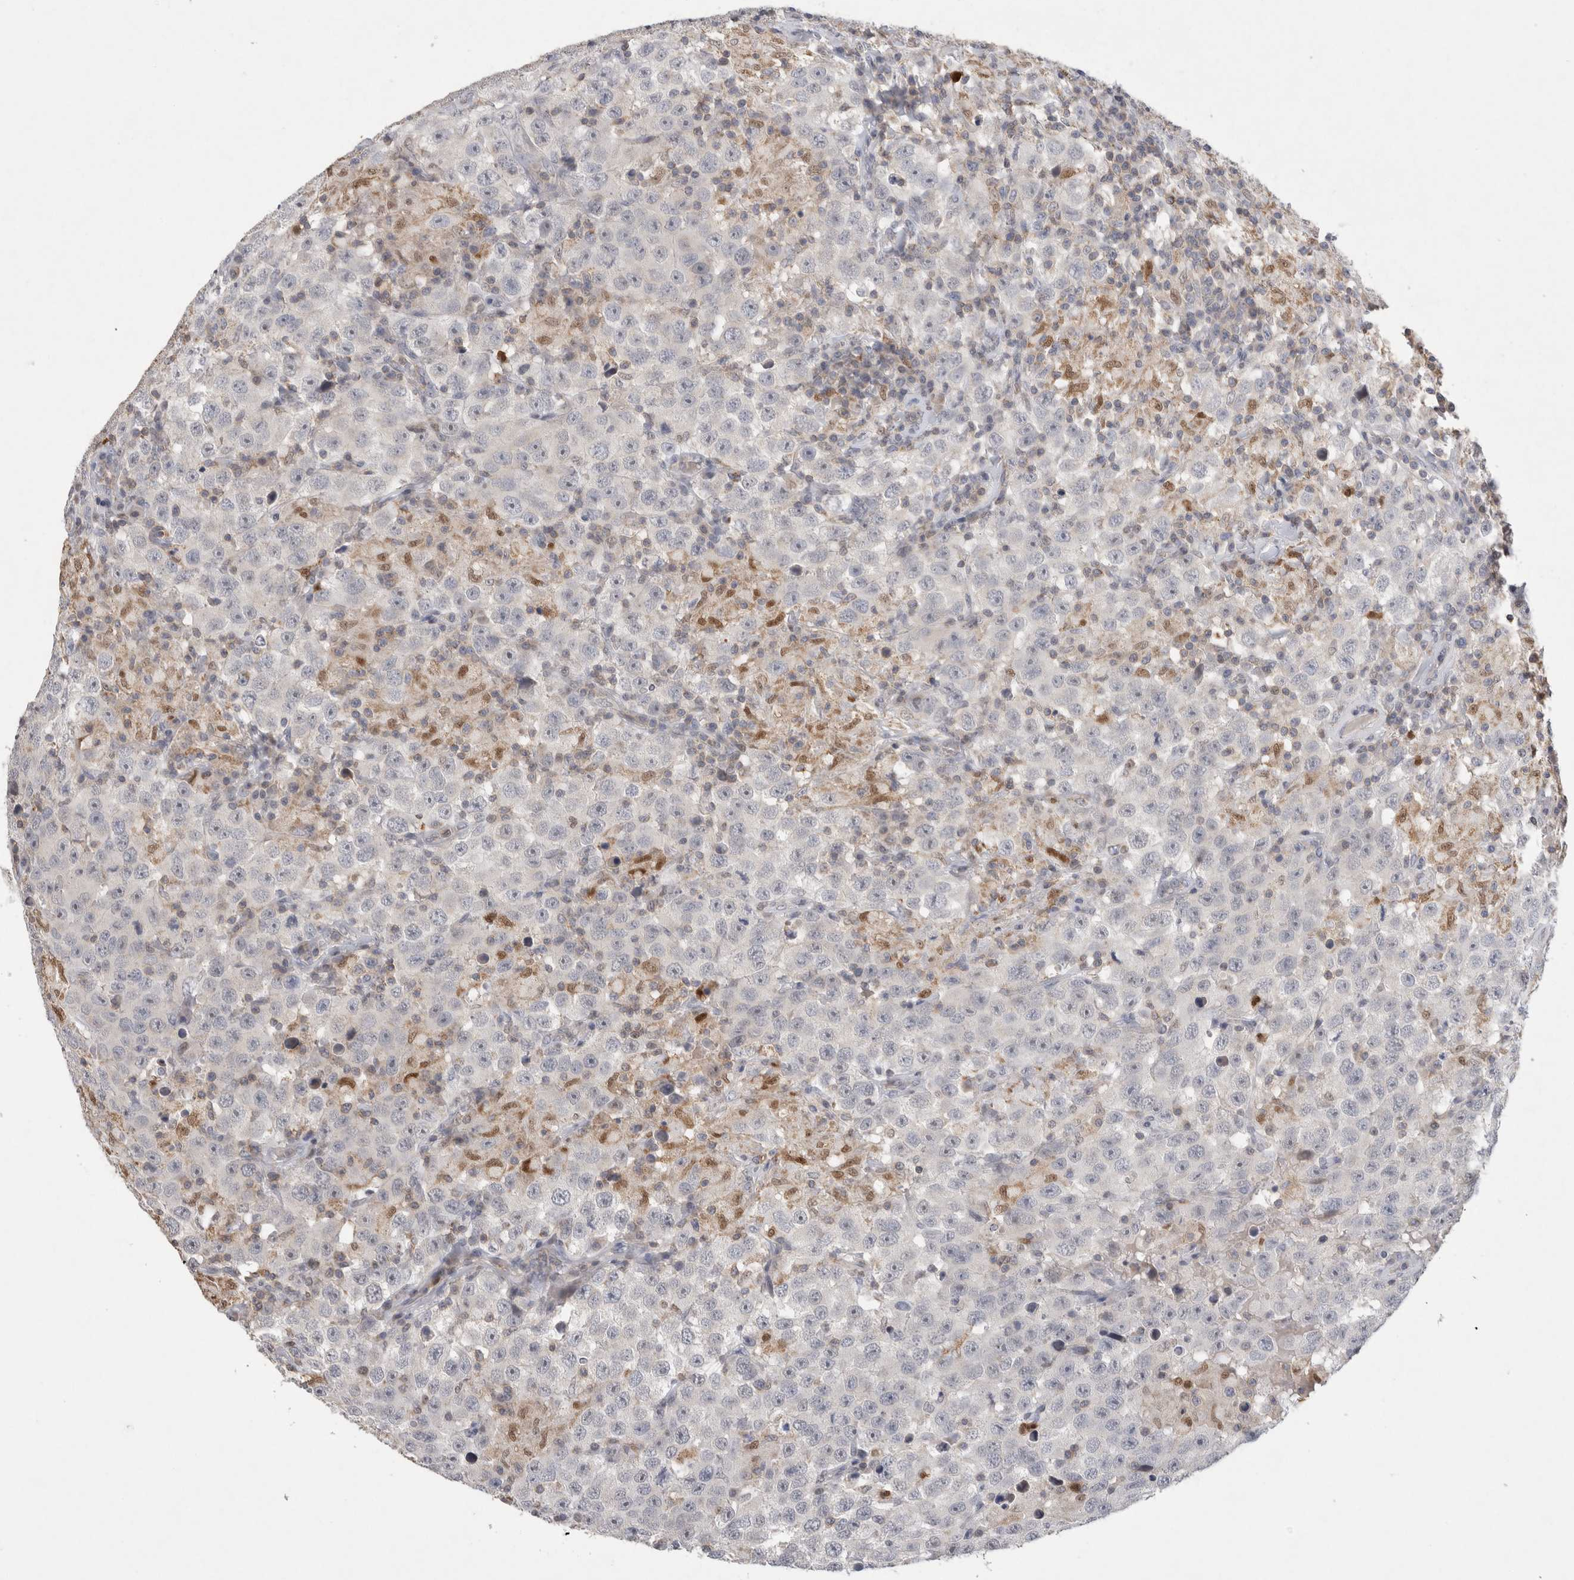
{"staining": {"intensity": "negative", "quantity": "none", "location": "none"}, "tissue": "testis cancer", "cell_type": "Tumor cells", "image_type": "cancer", "snomed": [{"axis": "morphology", "description": "Seminoma, NOS"}, {"axis": "topography", "description": "Testis"}], "caption": "The IHC histopathology image has no significant staining in tumor cells of testis cancer (seminoma) tissue.", "gene": "AGMAT", "patient": {"sex": "male", "age": 41}}